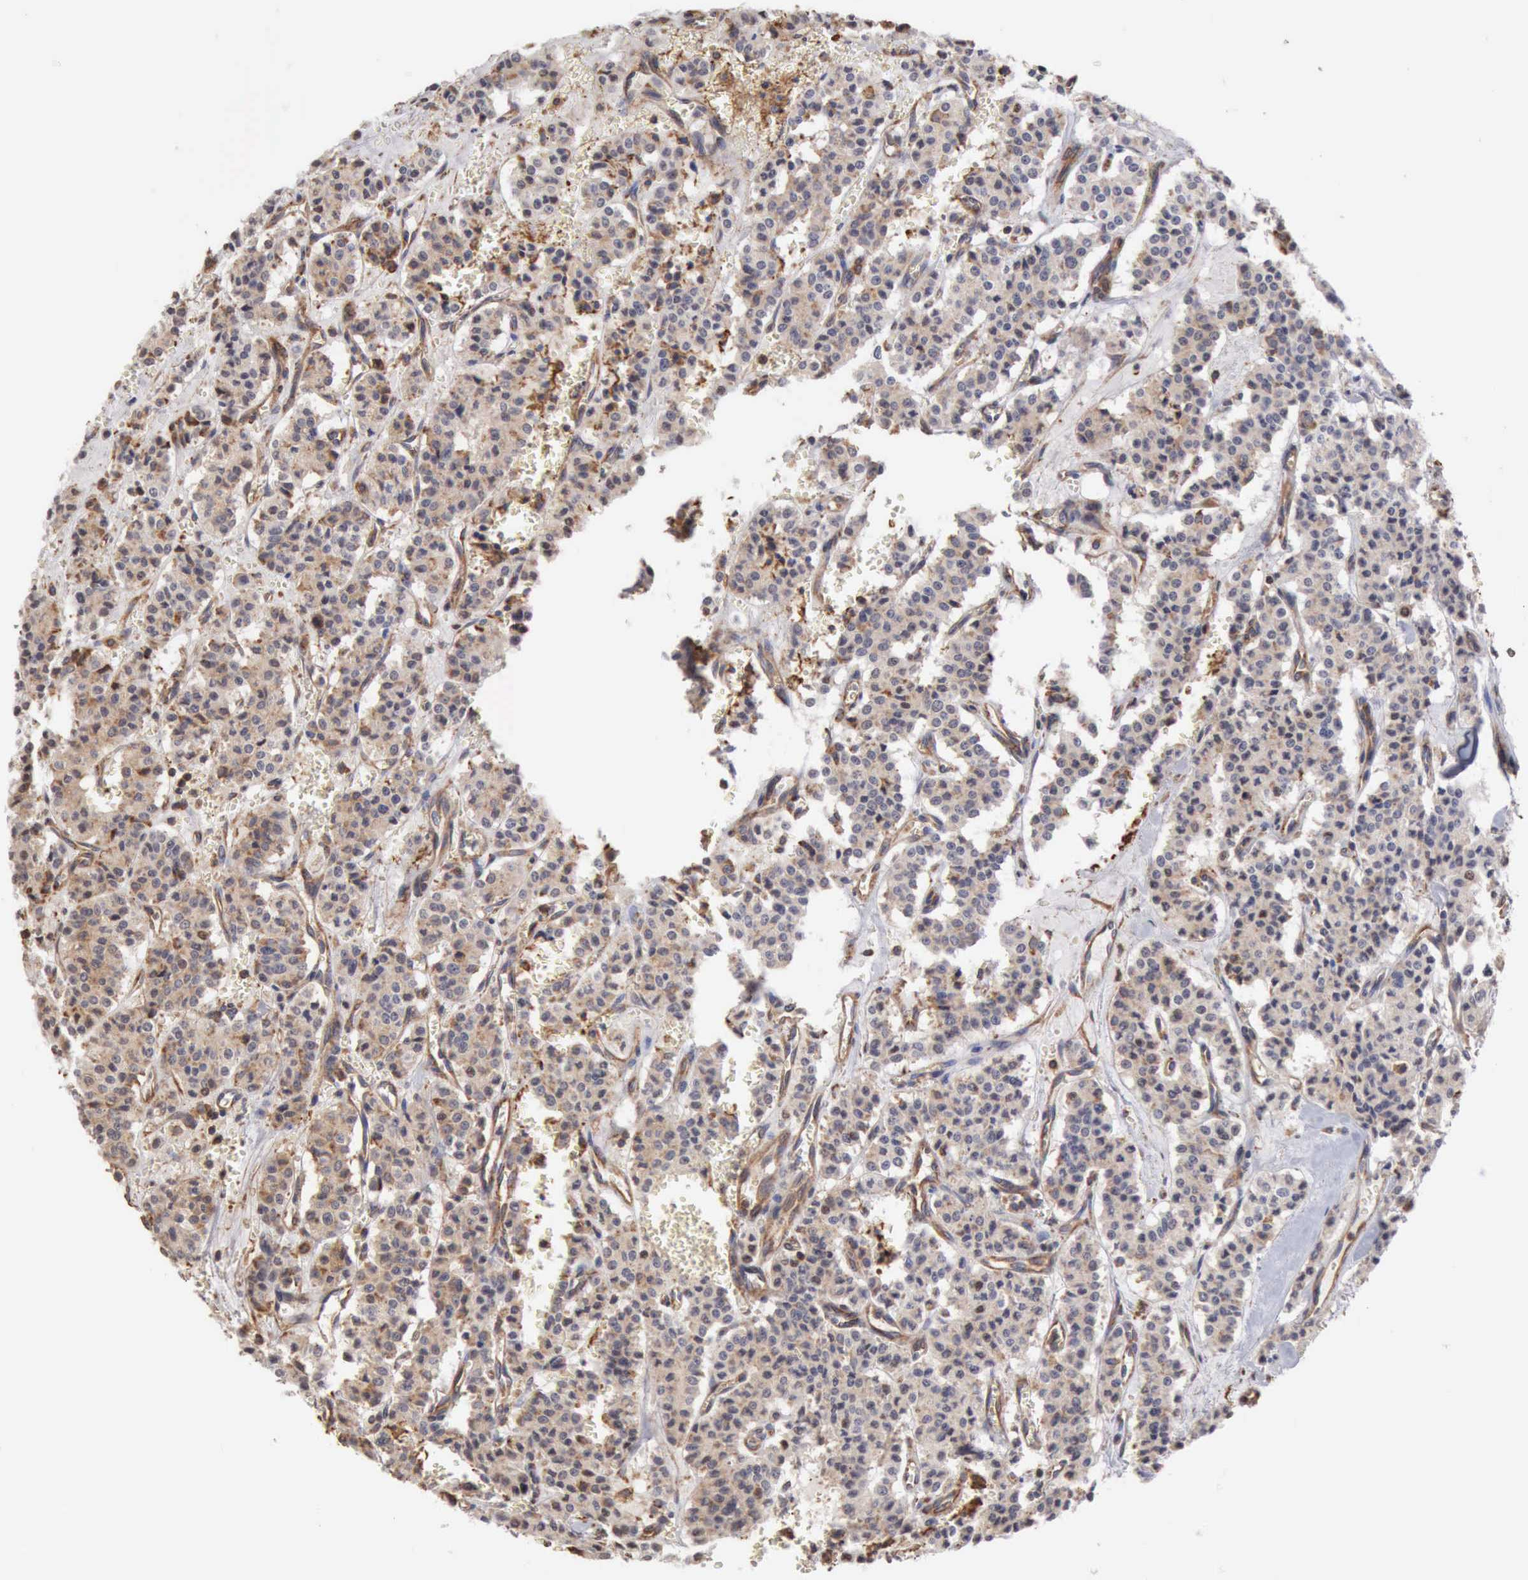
{"staining": {"intensity": "weak", "quantity": "25%-75%", "location": "cytoplasmic/membranous"}, "tissue": "carcinoid", "cell_type": "Tumor cells", "image_type": "cancer", "snomed": [{"axis": "morphology", "description": "Carcinoid, malignant, NOS"}, {"axis": "topography", "description": "Bronchus"}], "caption": "About 25%-75% of tumor cells in carcinoid show weak cytoplasmic/membranous protein staining as visualized by brown immunohistochemical staining.", "gene": "GPR101", "patient": {"sex": "male", "age": 55}}